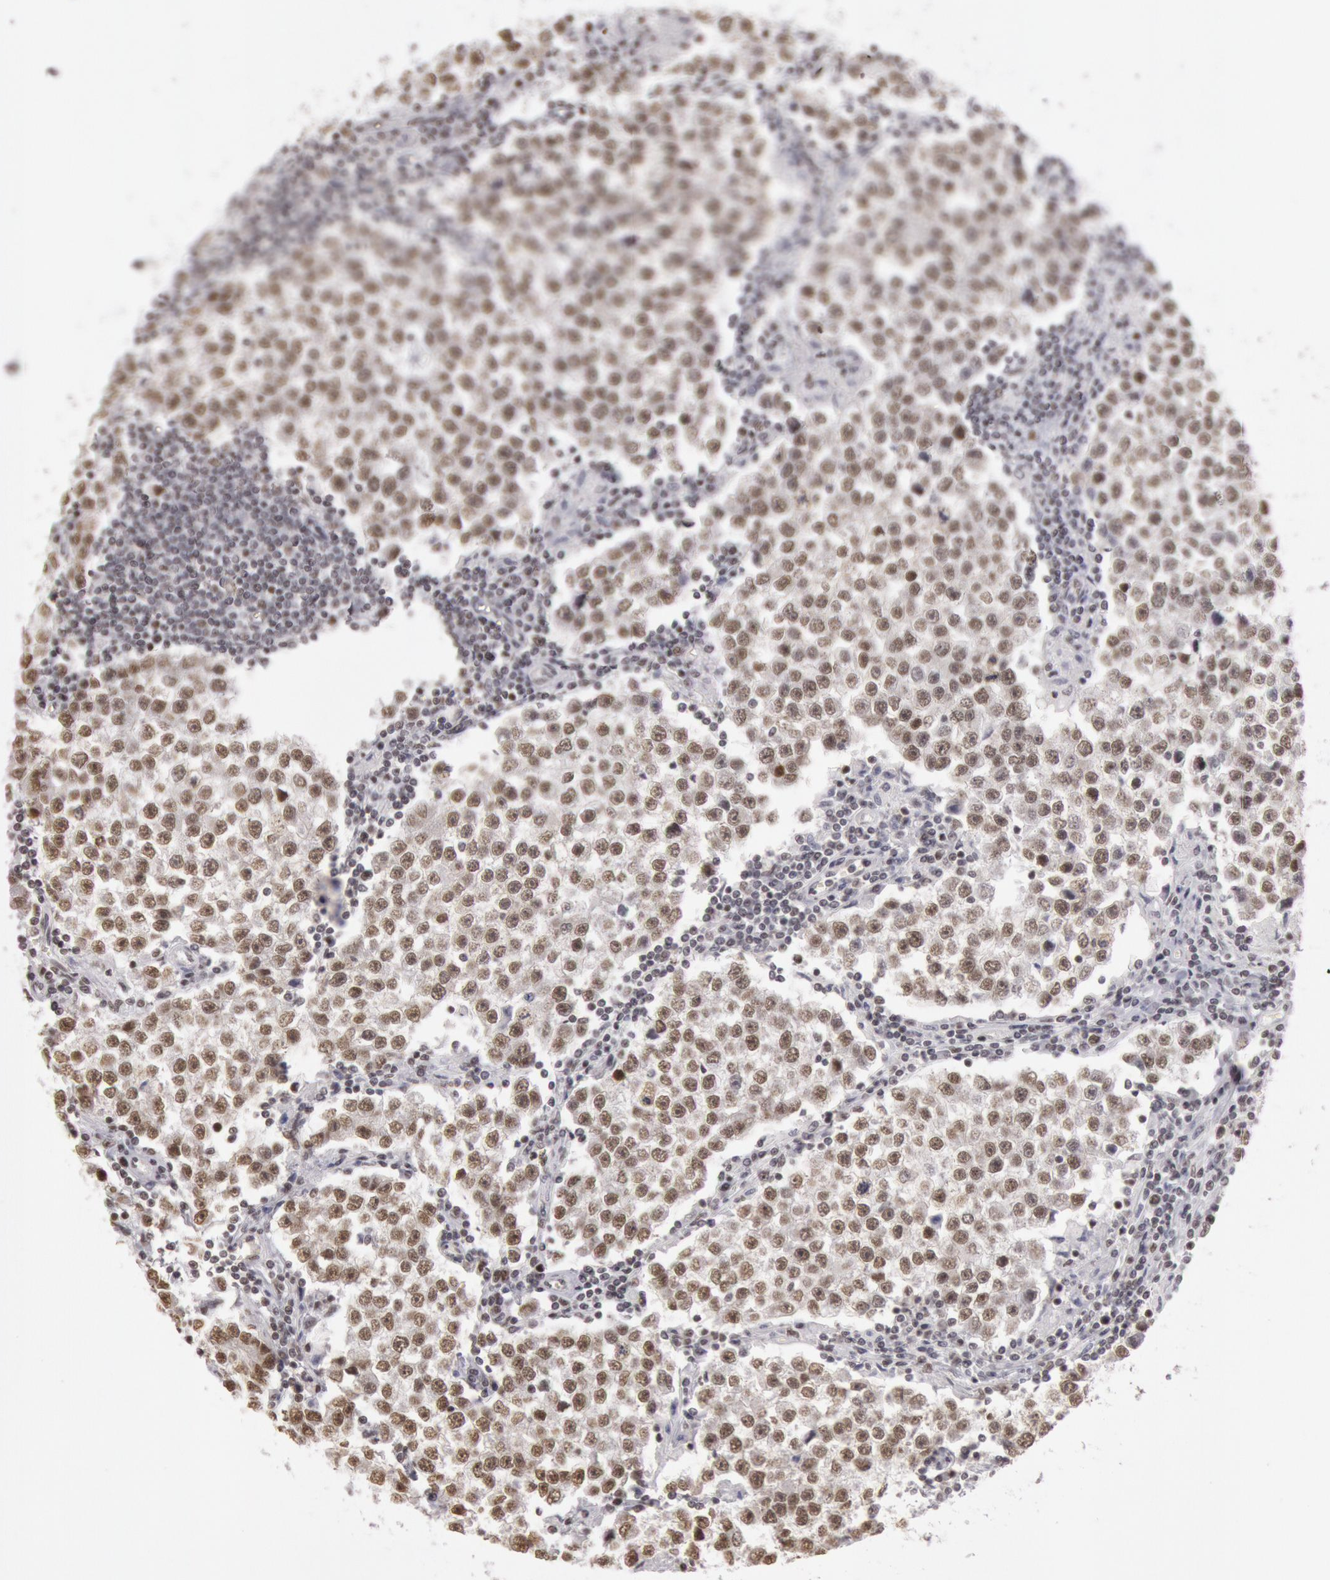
{"staining": {"intensity": "moderate", "quantity": "25%-75%", "location": "nuclear"}, "tissue": "testis cancer", "cell_type": "Tumor cells", "image_type": "cancer", "snomed": [{"axis": "morphology", "description": "Seminoma, NOS"}, {"axis": "topography", "description": "Testis"}], "caption": "A brown stain highlights moderate nuclear expression of a protein in testis cancer tumor cells.", "gene": "ESS2", "patient": {"sex": "male", "age": 36}}